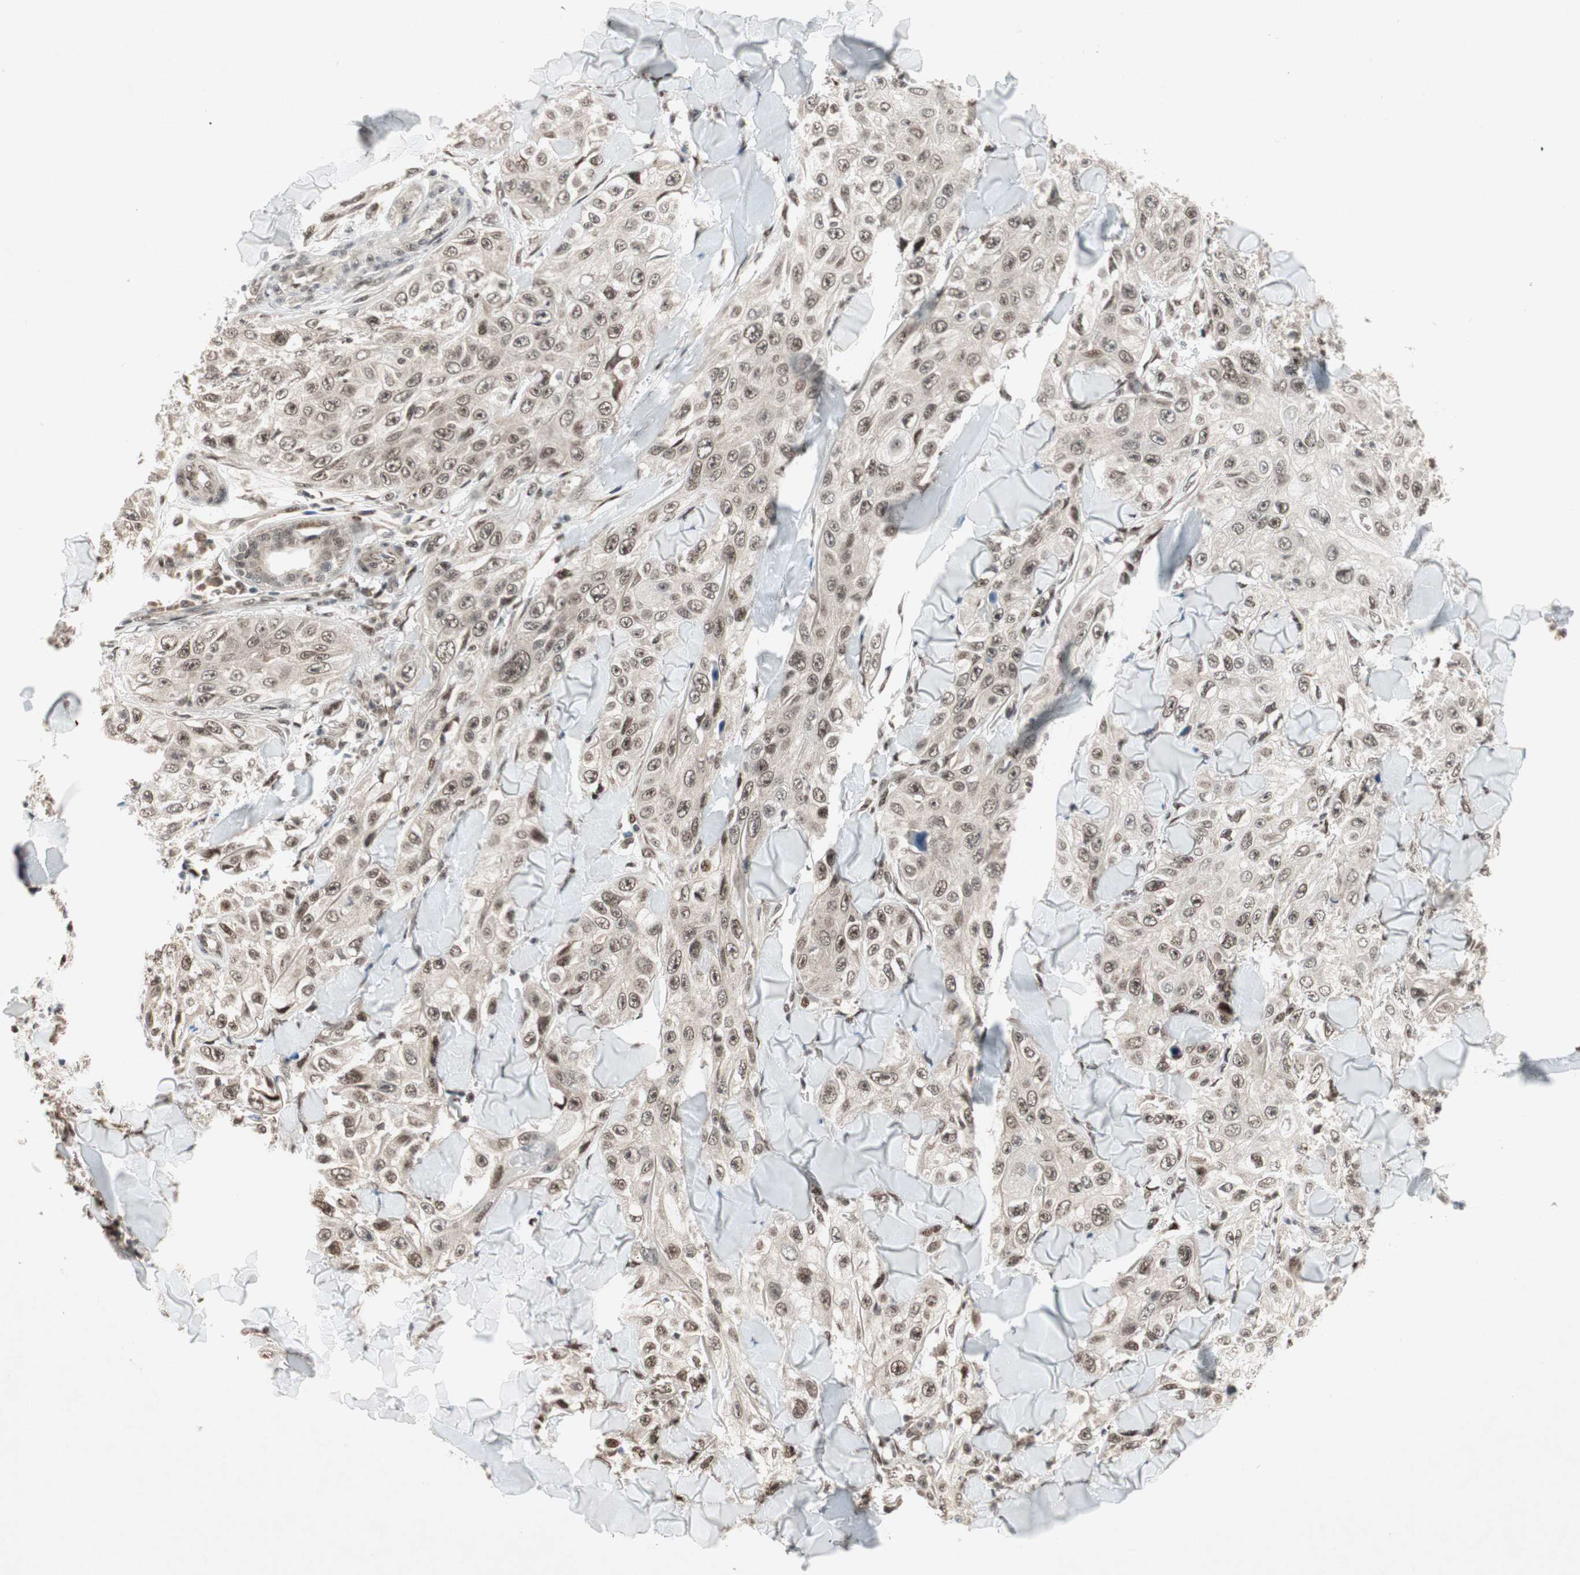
{"staining": {"intensity": "moderate", "quantity": ">75%", "location": "nuclear"}, "tissue": "skin cancer", "cell_type": "Tumor cells", "image_type": "cancer", "snomed": [{"axis": "morphology", "description": "Squamous cell carcinoma, NOS"}, {"axis": "topography", "description": "Skin"}], "caption": "Protein staining of squamous cell carcinoma (skin) tissue displays moderate nuclear staining in approximately >75% of tumor cells.", "gene": "TCF12", "patient": {"sex": "male", "age": 86}}